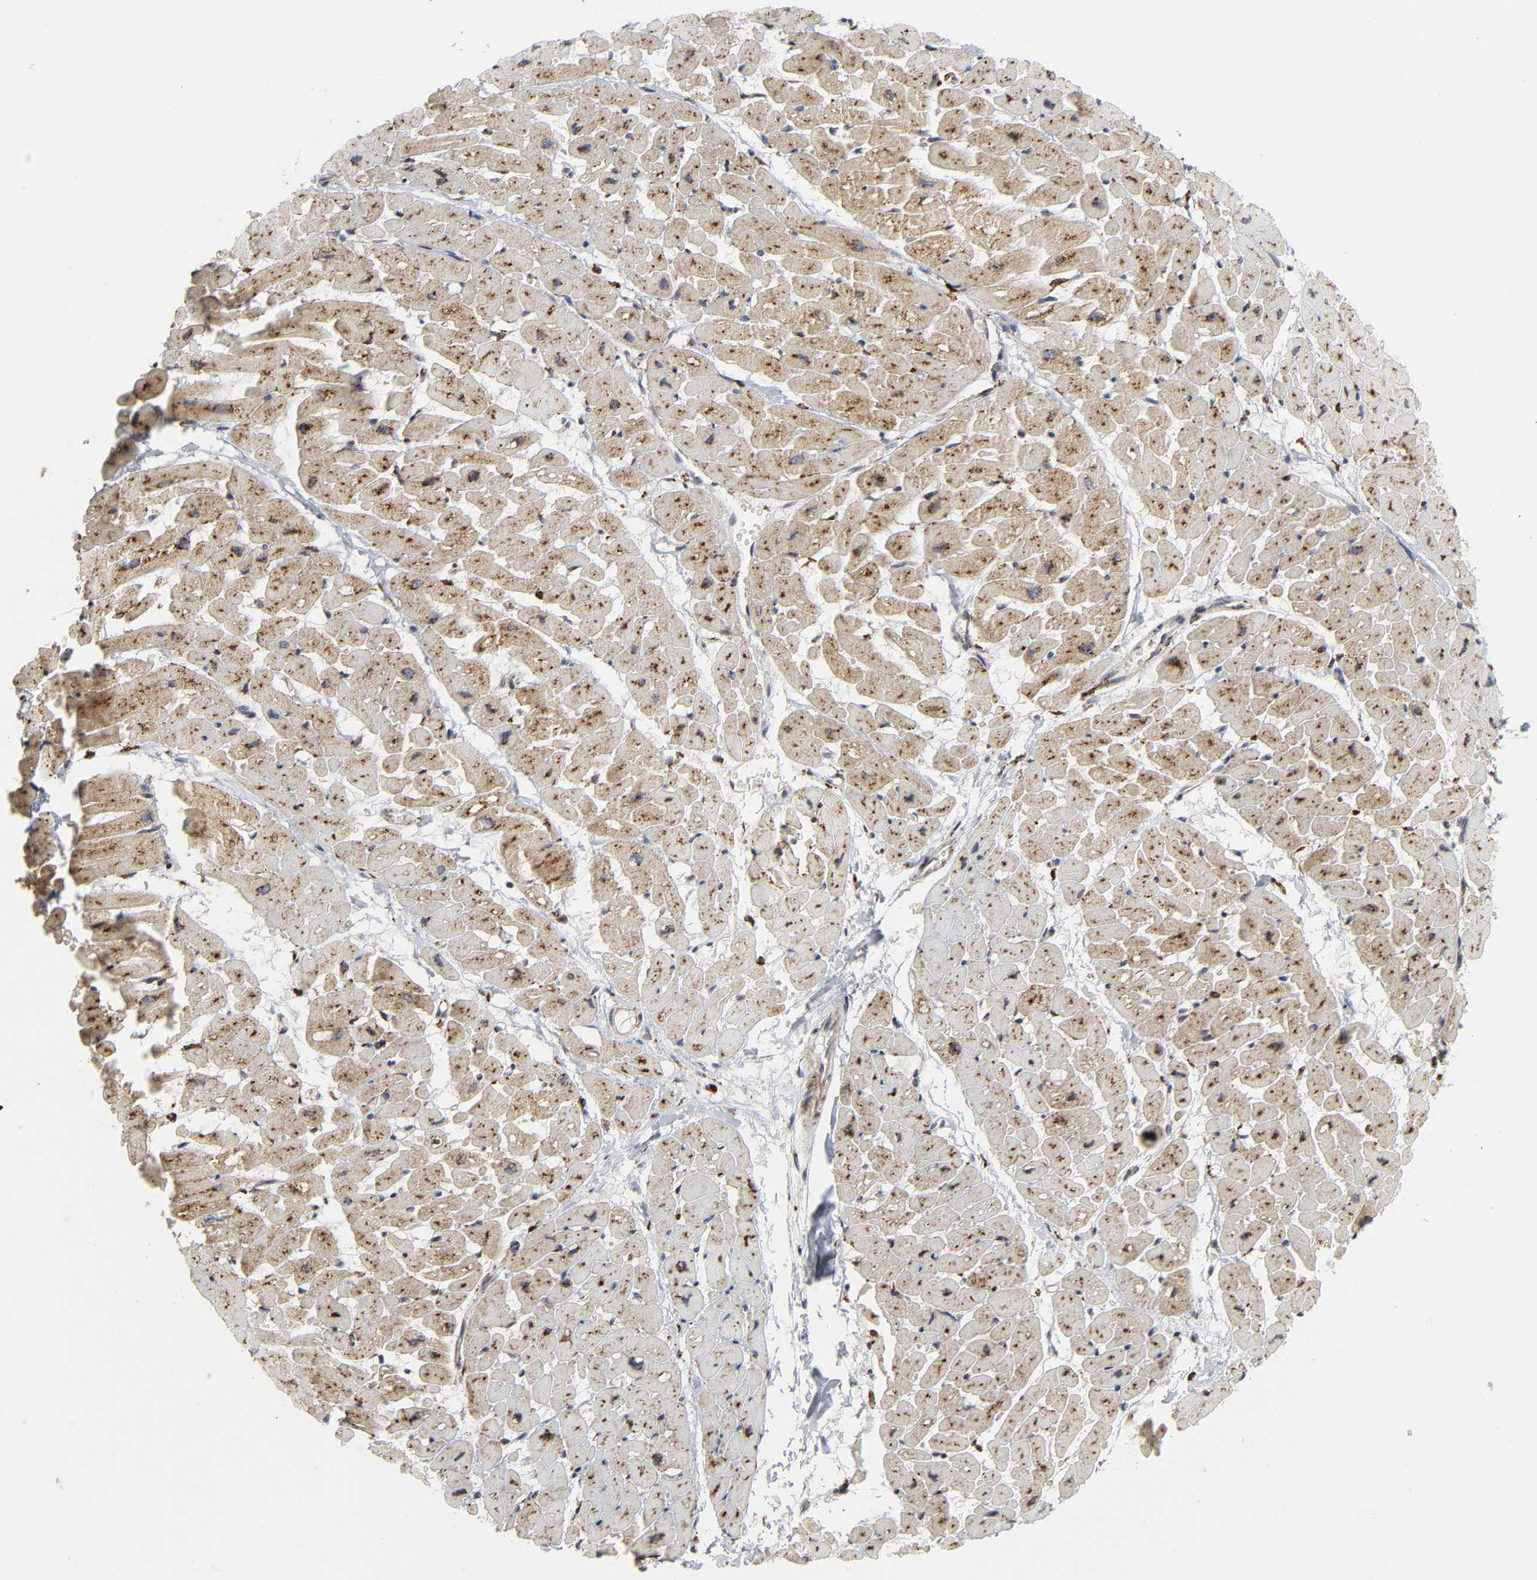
{"staining": {"intensity": "moderate", "quantity": ">75%", "location": "cytoplasmic/membranous"}, "tissue": "heart muscle", "cell_type": "Cardiomyocytes", "image_type": "normal", "snomed": [{"axis": "morphology", "description": "Normal tissue, NOS"}, {"axis": "topography", "description": "Heart"}], "caption": "Human heart muscle stained with a brown dye demonstrates moderate cytoplasmic/membranous positive expression in about >75% of cardiomyocytes.", "gene": "PSAP", "patient": {"sex": "male", "age": 45}}